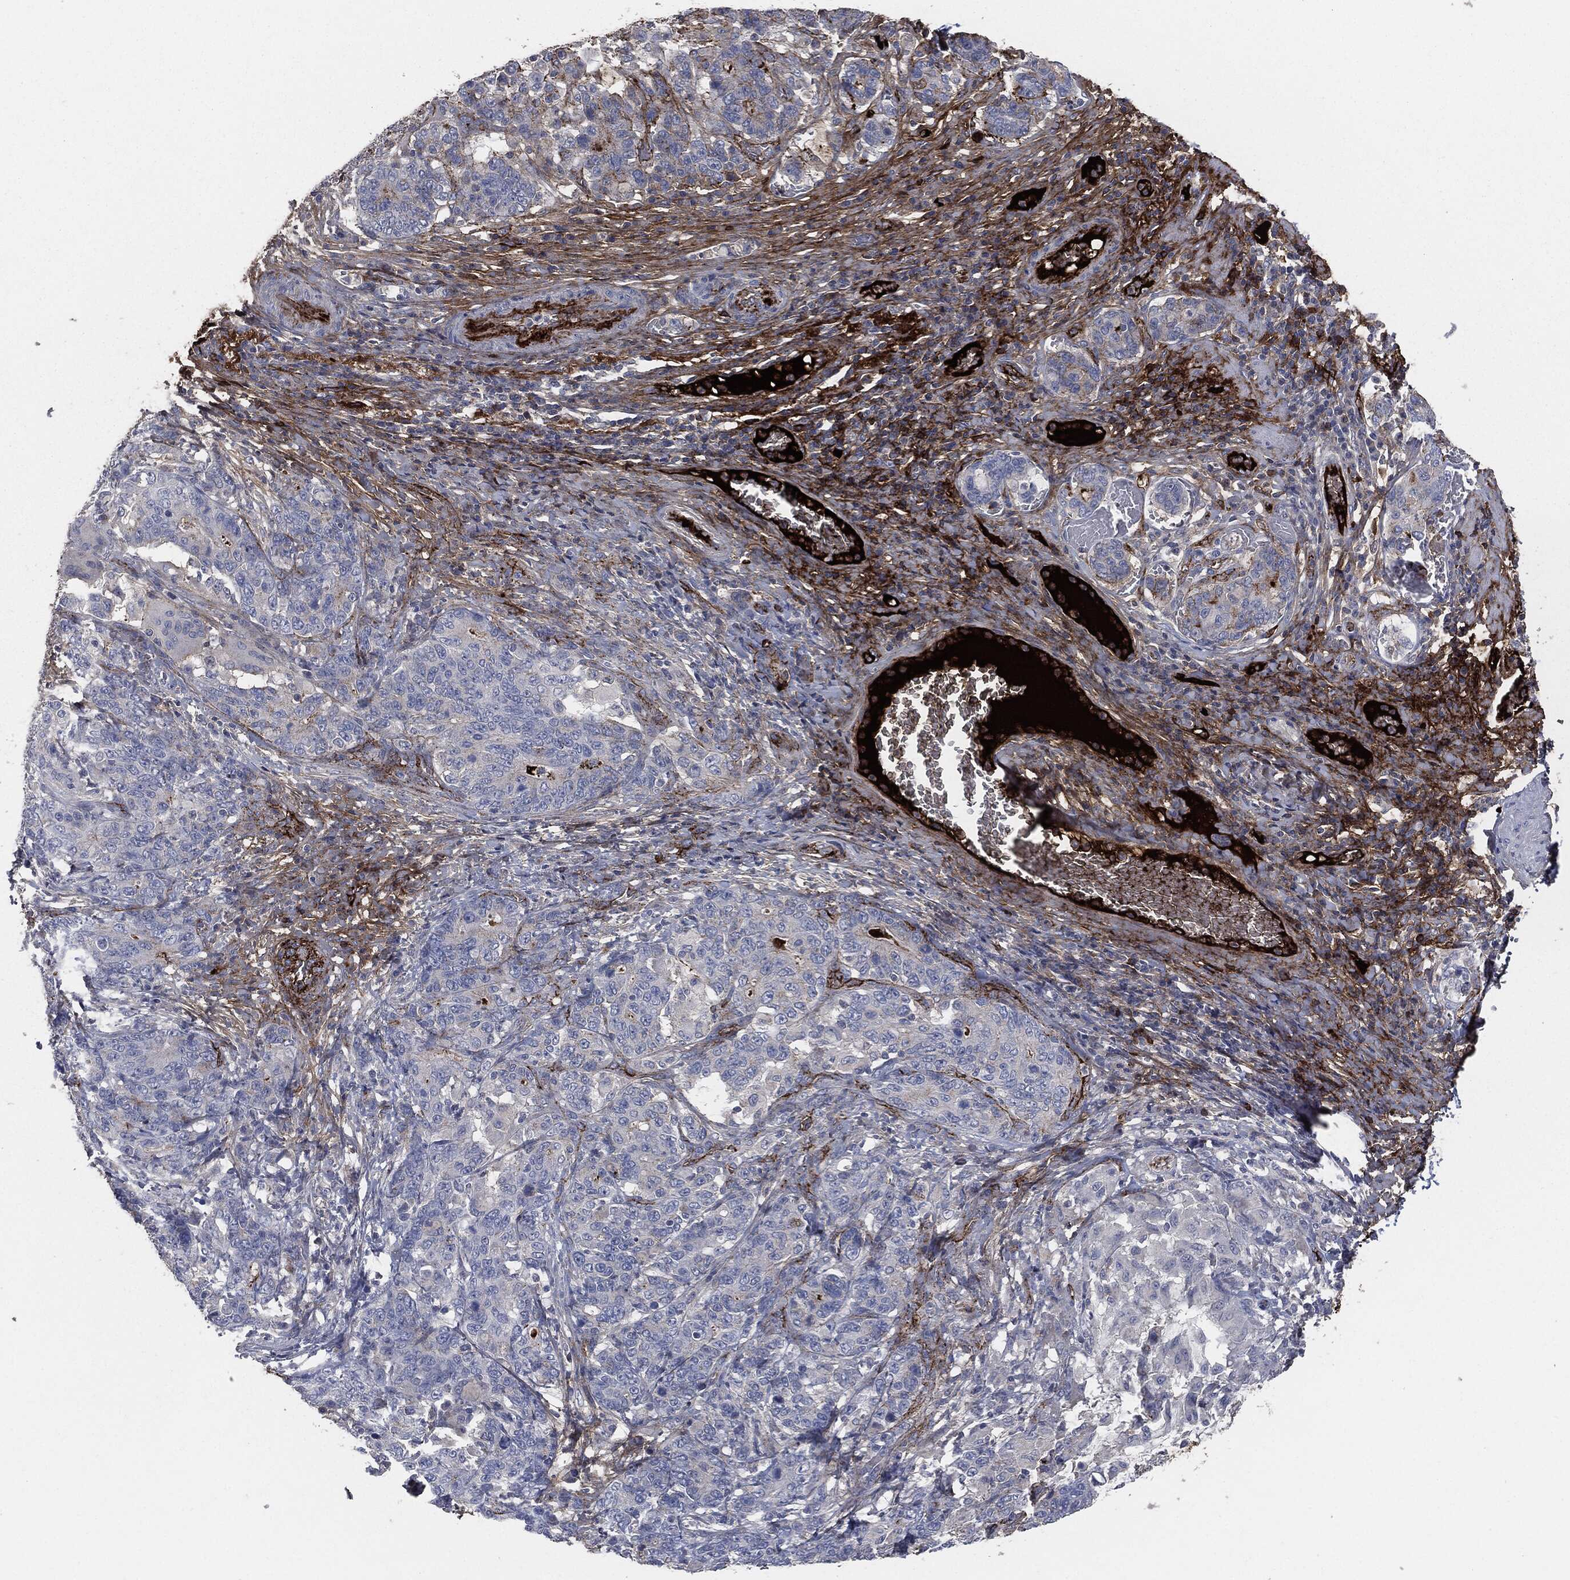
{"staining": {"intensity": "negative", "quantity": "none", "location": "none"}, "tissue": "stomach cancer", "cell_type": "Tumor cells", "image_type": "cancer", "snomed": [{"axis": "morphology", "description": "Normal tissue, NOS"}, {"axis": "morphology", "description": "Adenocarcinoma, NOS"}, {"axis": "topography", "description": "Stomach"}], "caption": "Tumor cells are negative for brown protein staining in stomach cancer.", "gene": "APOB", "patient": {"sex": "female", "age": 64}}